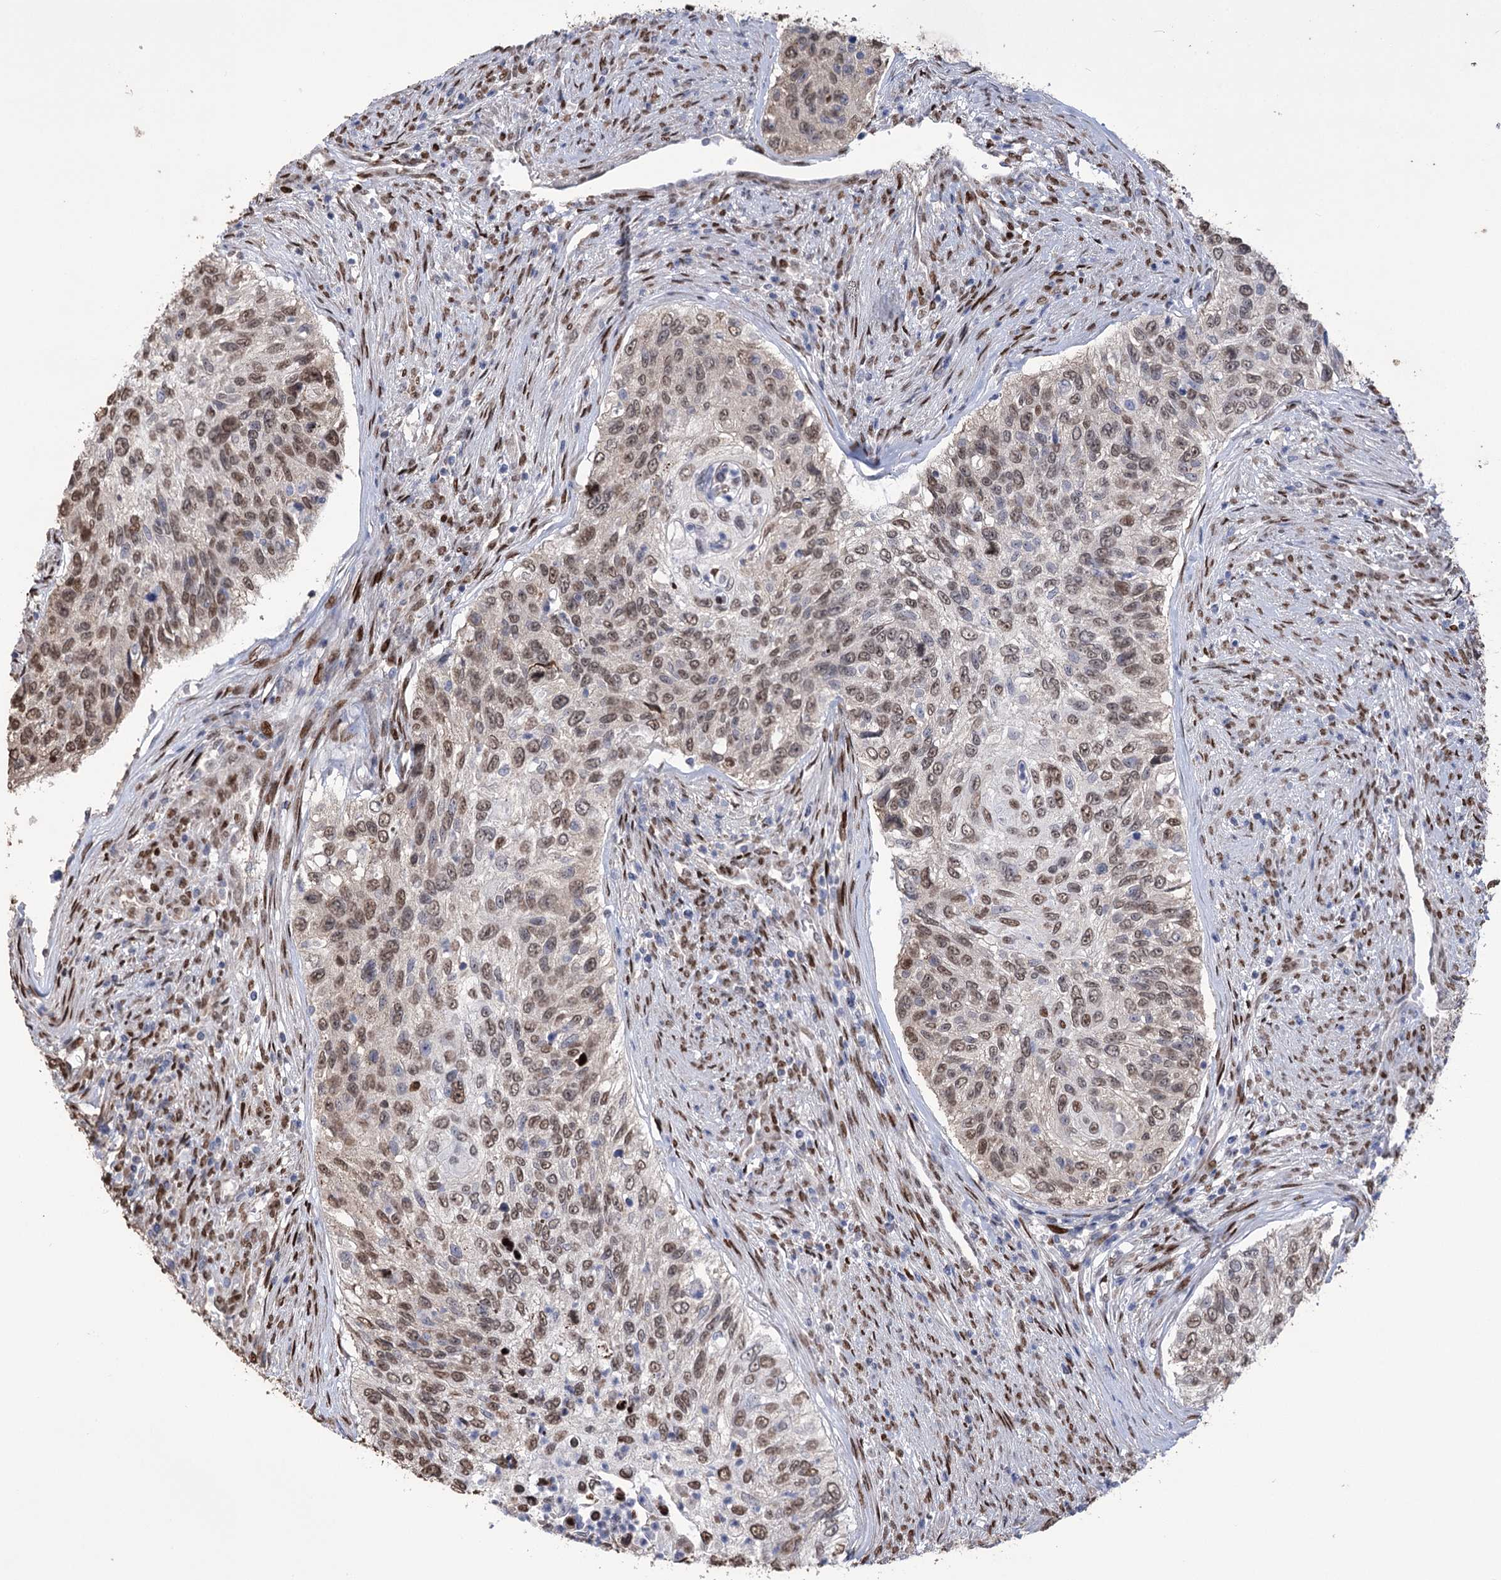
{"staining": {"intensity": "moderate", "quantity": ">75%", "location": "nuclear"}, "tissue": "urothelial cancer", "cell_type": "Tumor cells", "image_type": "cancer", "snomed": [{"axis": "morphology", "description": "Urothelial carcinoma, High grade"}, {"axis": "topography", "description": "Urinary bladder"}], "caption": "Immunohistochemistry staining of urothelial cancer, which displays medium levels of moderate nuclear positivity in approximately >75% of tumor cells indicating moderate nuclear protein expression. The staining was performed using DAB (3,3'-diaminobenzidine) (brown) for protein detection and nuclei were counterstained in hematoxylin (blue).", "gene": "NFU1", "patient": {"sex": "female", "age": 60}}